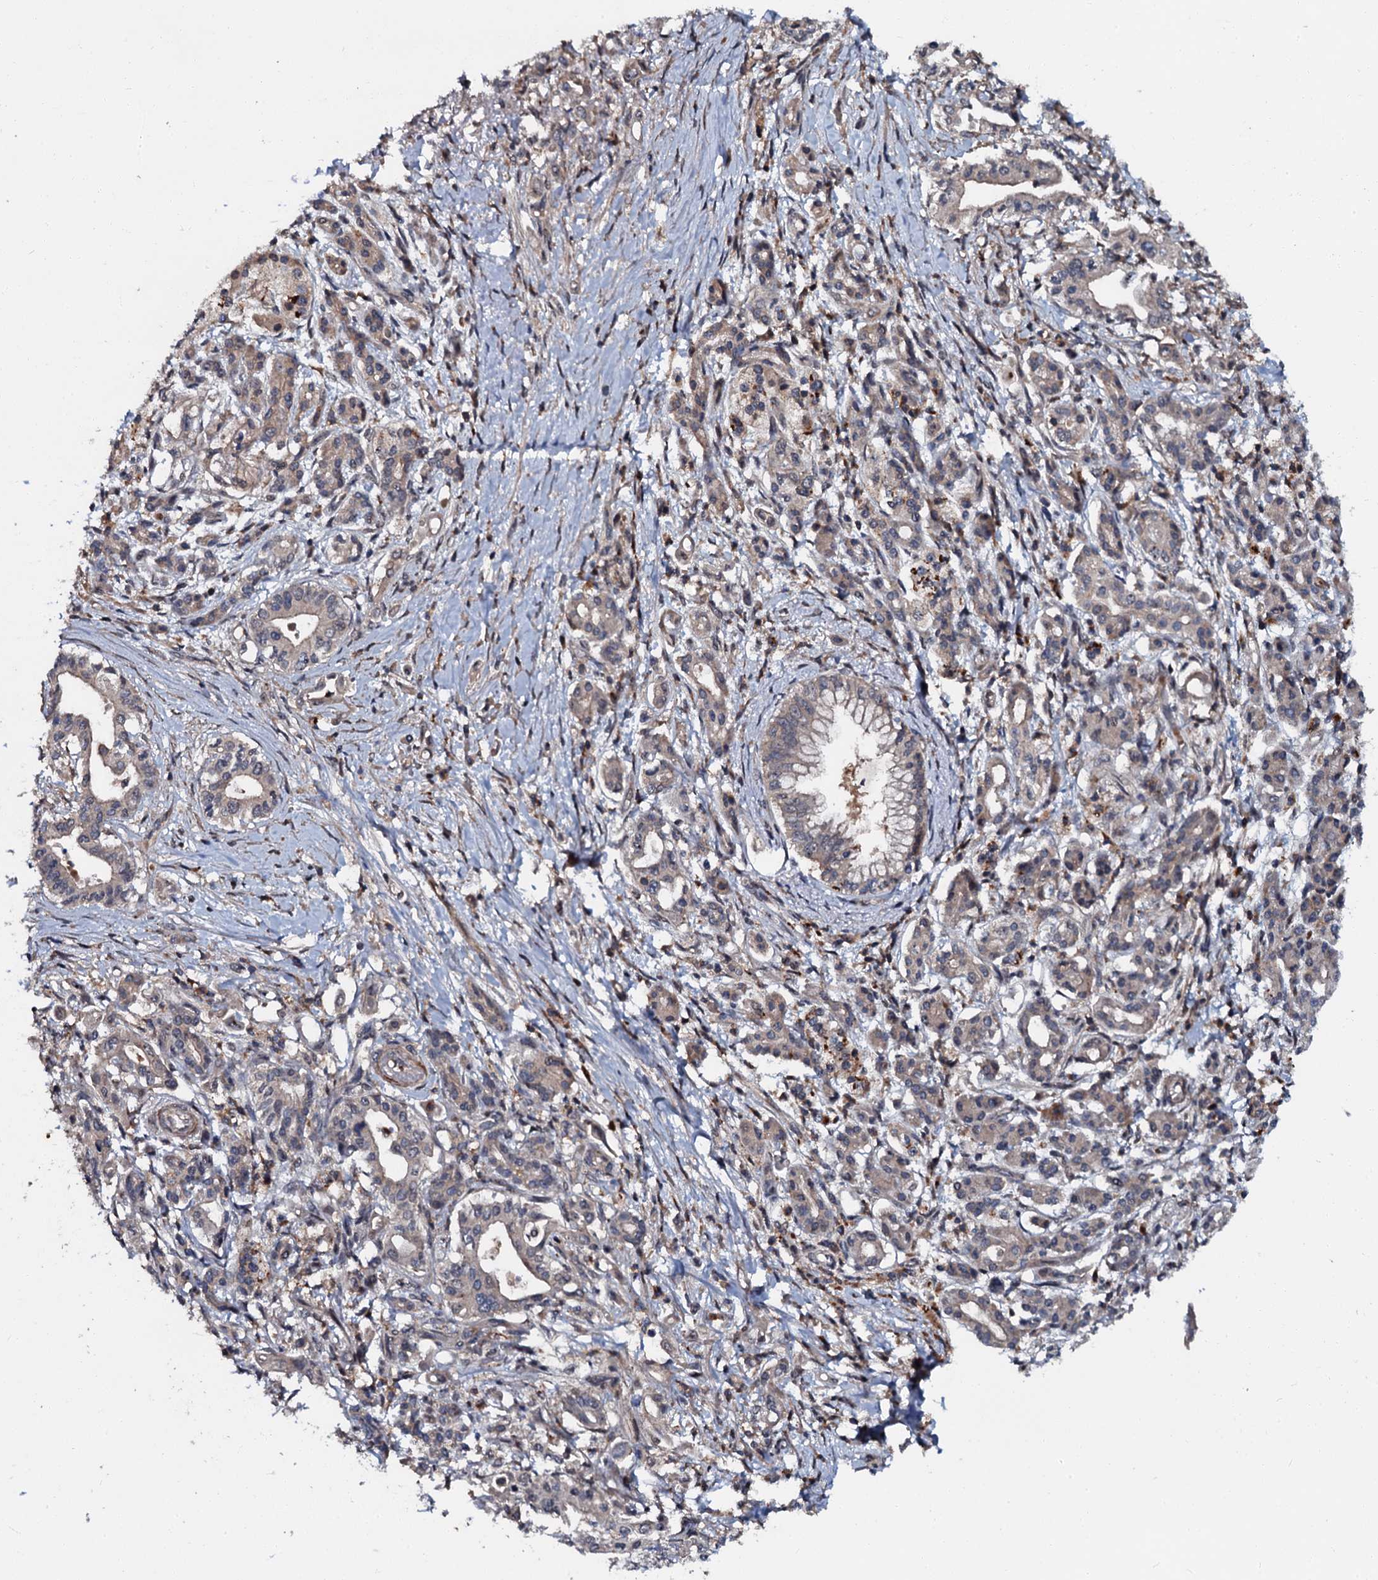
{"staining": {"intensity": "weak", "quantity": "25%-75%", "location": "cytoplasmic/membranous"}, "tissue": "pancreatic cancer", "cell_type": "Tumor cells", "image_type": "cancer", "snomed": [{"axis": "morphology", "description": "Adenocarcinoma, NOS"}, {"axis": "topography", "description": "Pancreas"}], "caption": "A histopathology image of human adenocarcinoma (pancreatic) stained for a protein demonstrates weak cytoplasmic/membranous brown staining in tumor cells.", "gene": "N4BP1", "patient": {"sex": "female", "age": 66}}